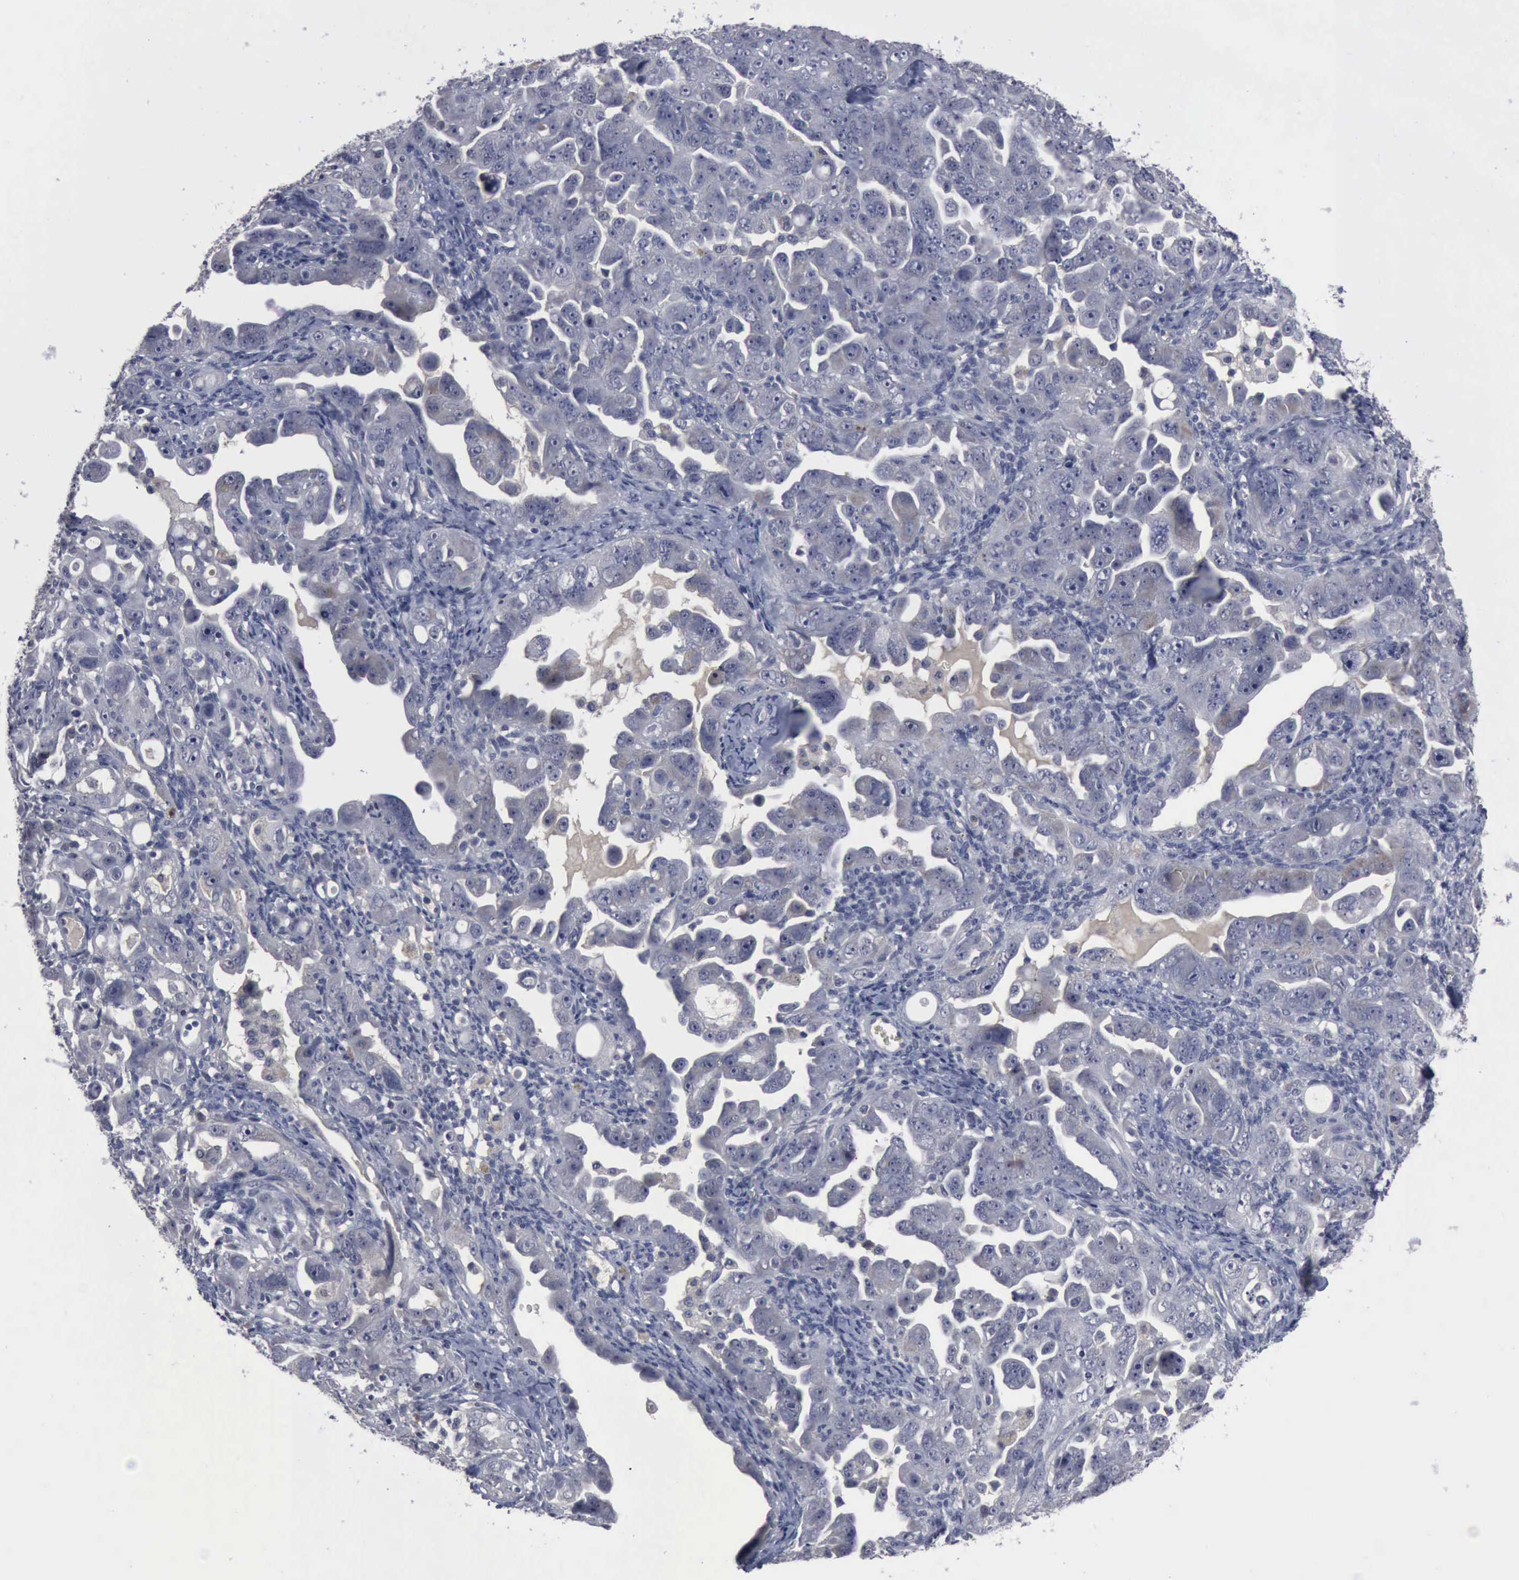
{"staining": {"intensity": "negative", "quantity": "none", "location": "none"}, "tissue": "ovarian cancer", "cell_type": "Tumor cells", "image_type": "cancer", "snomed": [{"axis": "morphology", "description": "Cystadenocarcinoma, serous, NOS"}, {"axis": "topography", "description": "Ovary"}], "caption": "There is no significant positivity in tumor cells of ovarian serous cystadenocarcinoma. The staining was performed using DAB to visualize the protein expression in brown, while the nuclei were stained in blue with hematoxylin (Magnification: 20x).", "gene": "MYO18B", "patient": {"sex": "female", "age": 66}}